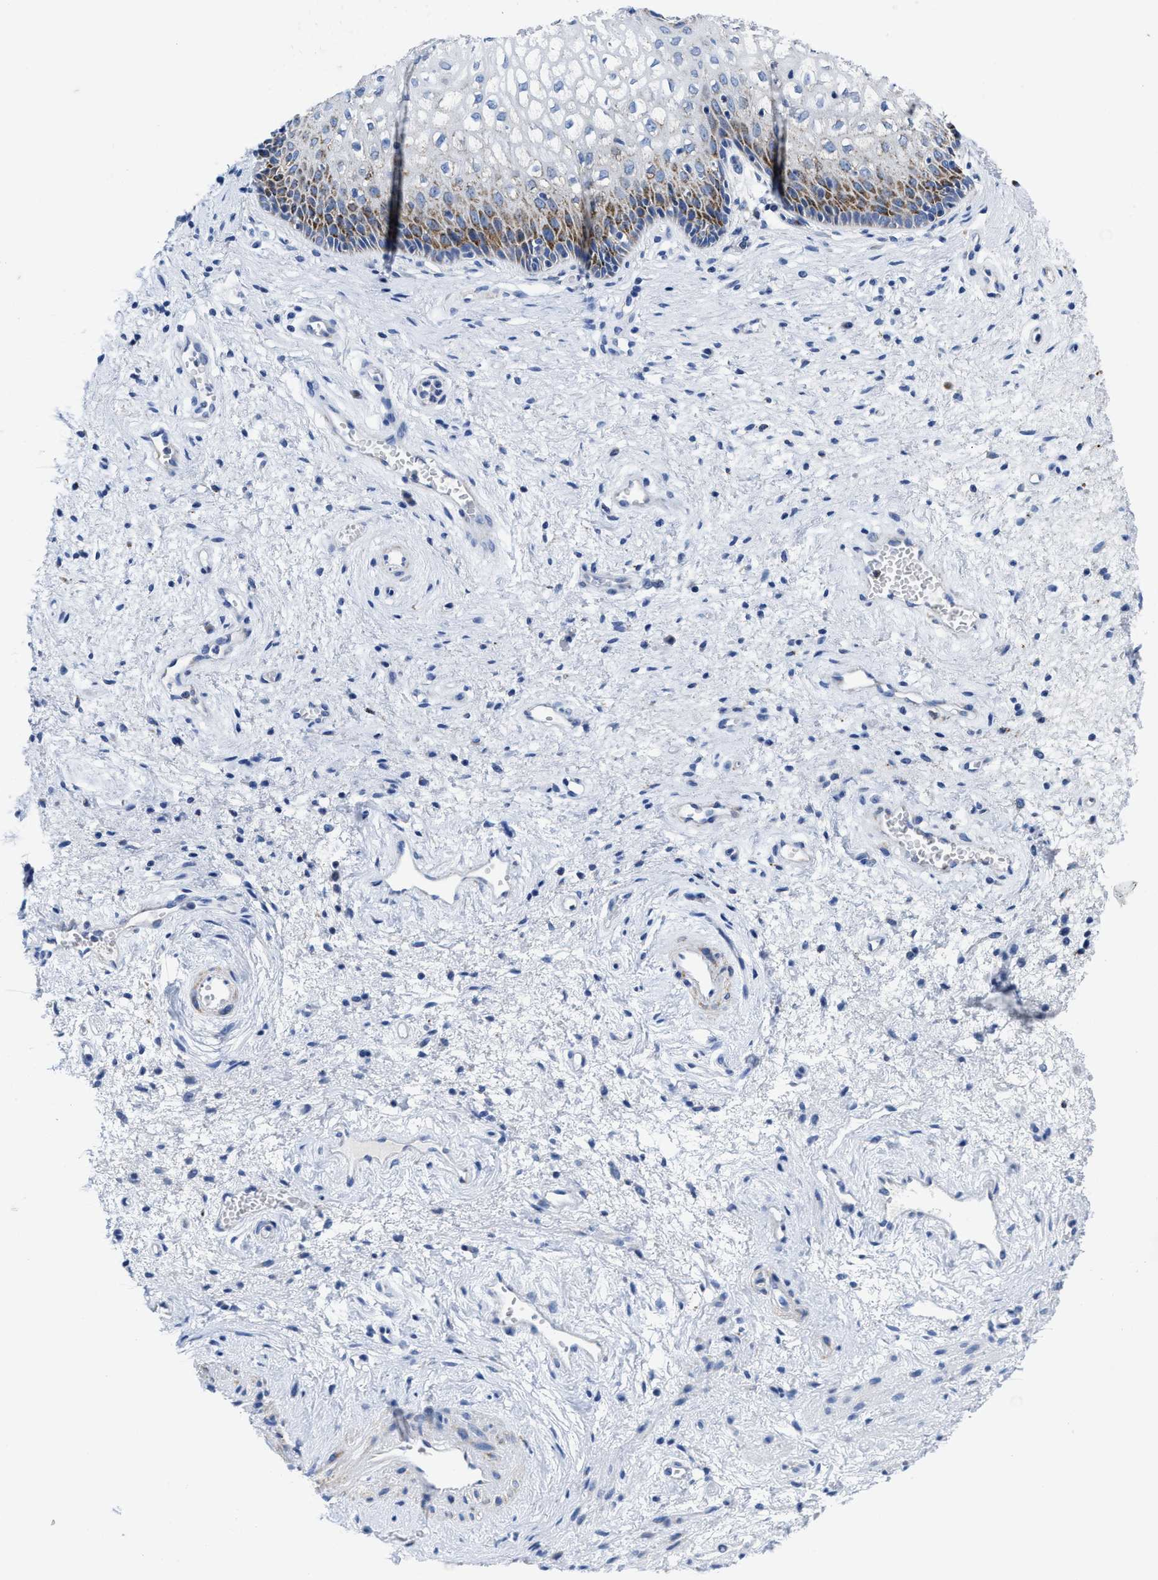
{"staining": {"intensity": "moderate", "quantity": "<25%", "location": "cytoplasmic/membranous"}, "tissue": "vagina", "cell_type": "Squamous epithelial cells", "image_type": "normal", "snomed": [{"axis": "morphology", "description": "Normal tissue, NOS"}, {"axis": "topography", "description": "Vagina"}], "caption": "IHC (DAB) staining of unremarkable vagina displays moderate cytoplasmic/membranous protein positivity in approximately <25% of squamous epithelial cells. (DAB IHC with brightfield microscopy, high magnification).", "gene": "TBRG4", "patient": {"sex": "female", "age": 34}}